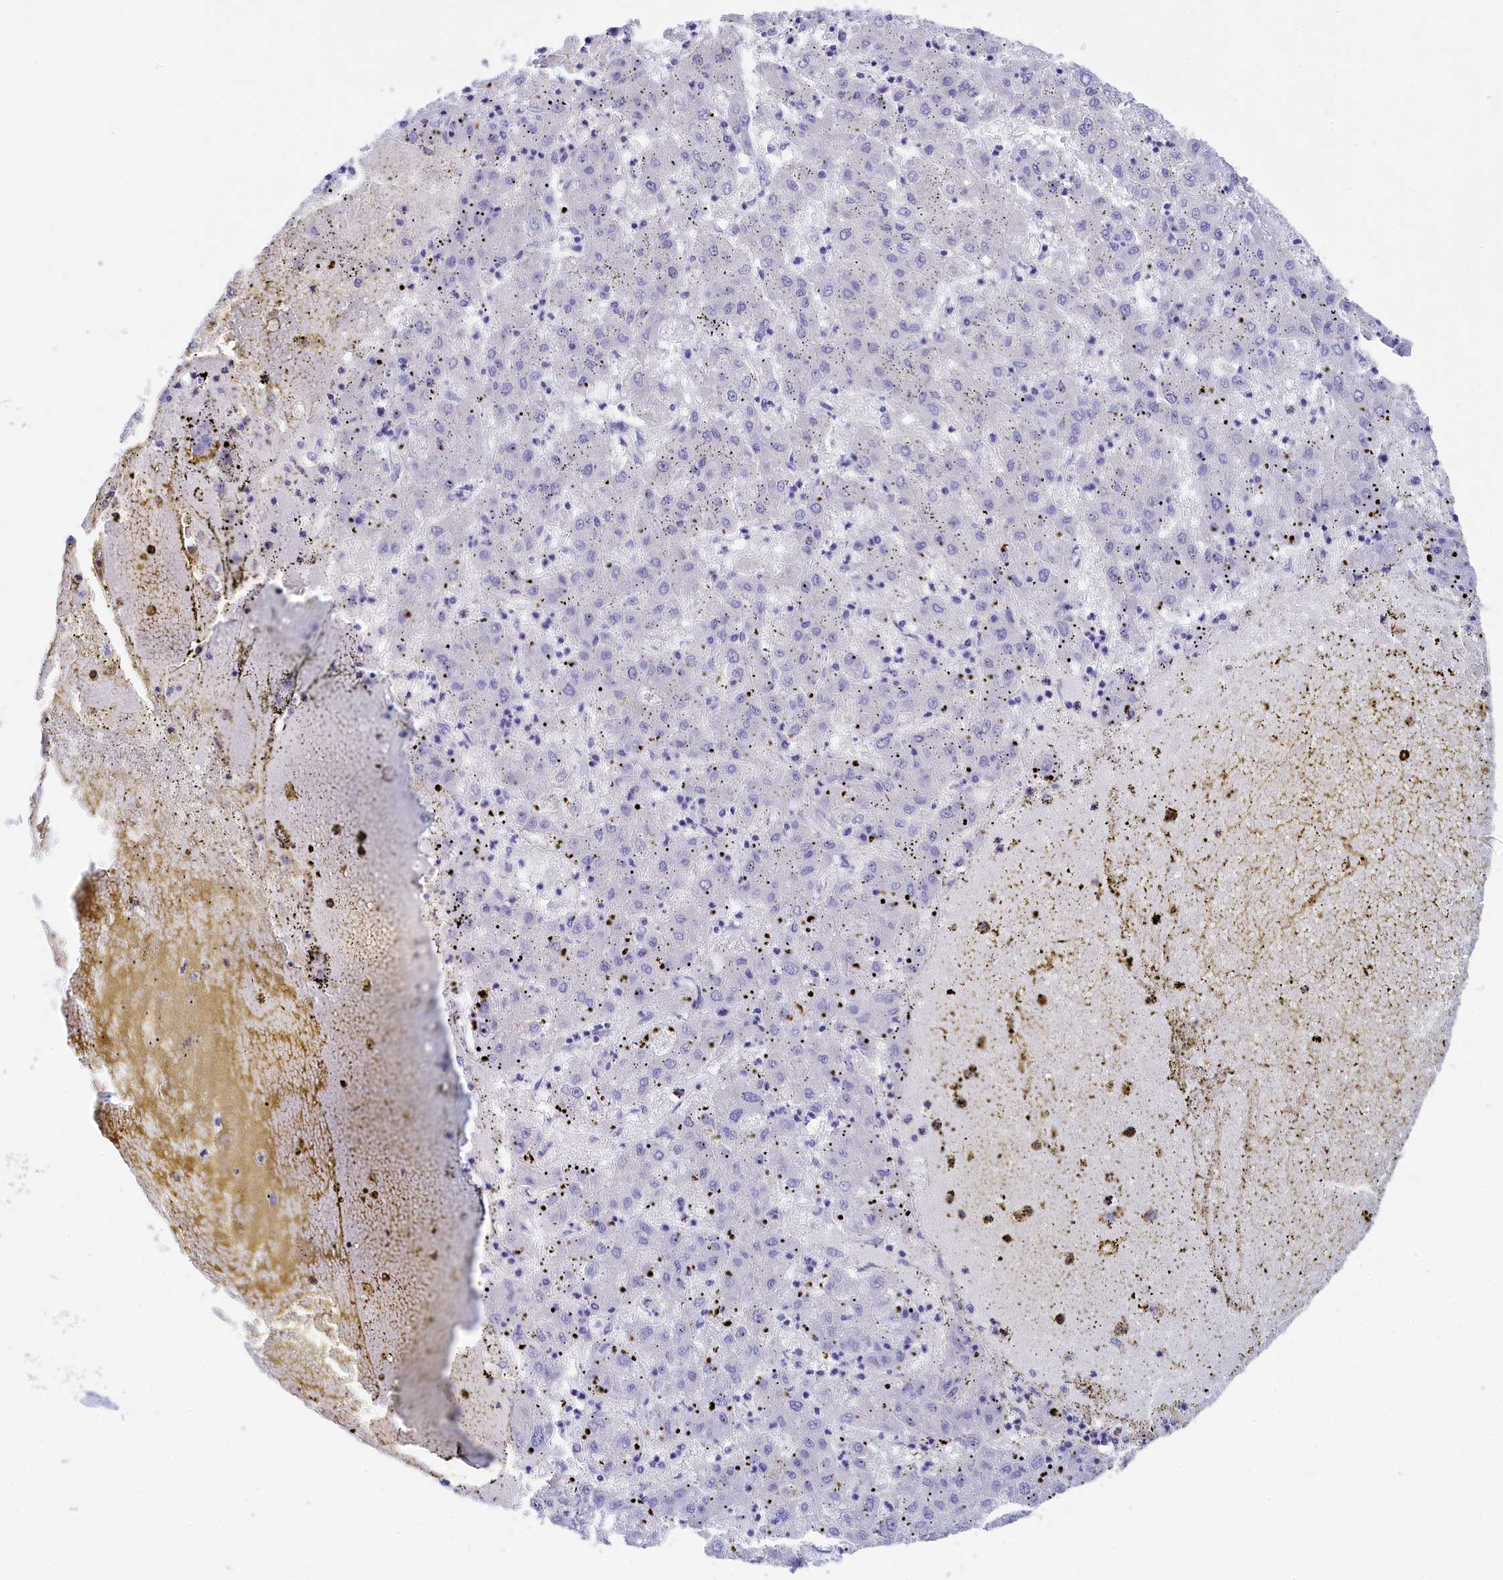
{"staining": {"intensity": "negative", "quantity": "none", "location": "none"}, "tissue": "liver cancer", "cell_type": "Tumor cells", "image_type": "cancer", "snomed": [{"axis": "morphology", "description": "Carcinoma, Hepatocellular, NOS"}, {"axis": "topography", "description": "Liver"}], "caption": "There is no significant positivity in tumor cells of hepatocellular carcinoma (liver). (DAB (3,3'-diaminobenzidine) immunohistochemistry visualized using brightfield microscopy, high magnification).", "gene": "TRIM10", "patient": {"sex": "male", "age": 72}}